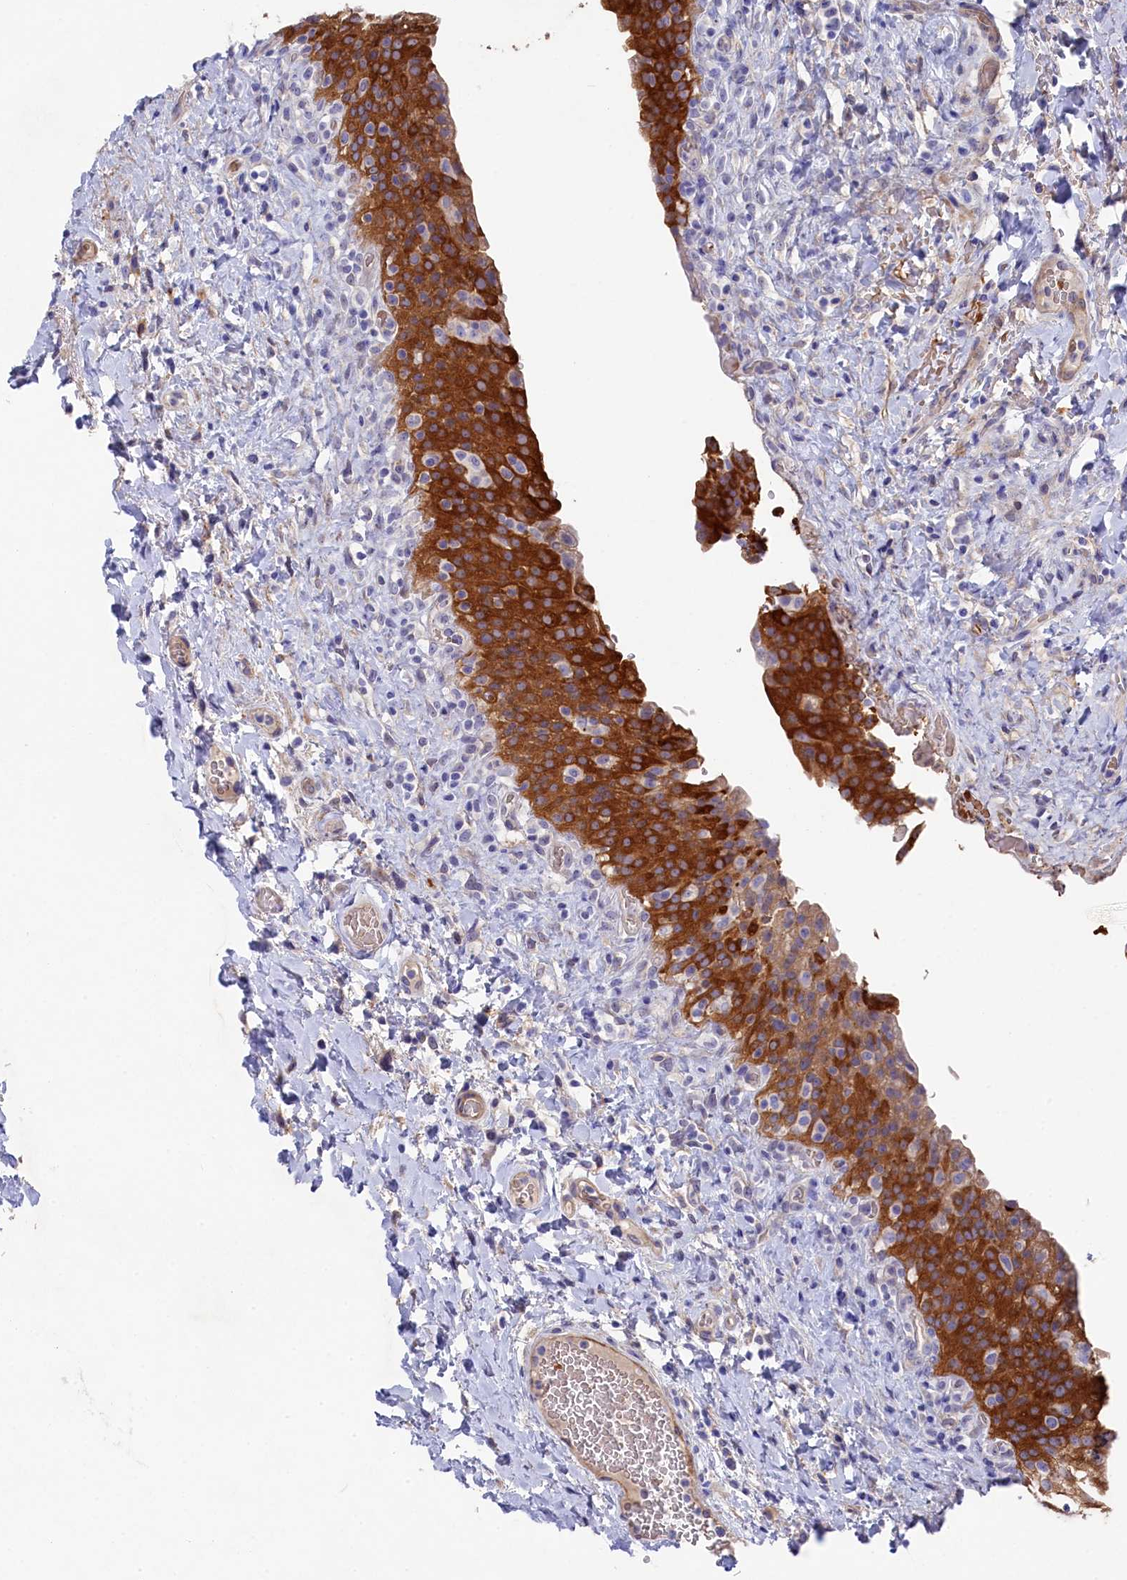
{"staining": {"intensity": "strong", "quantity": ">75%", "location": "cytoplasmic/membranous"}, "tissue": "urinary bladder", "cell_type": "Urothelial cells", "image_type": "normal", "snomed": [{"axis": "morphology", "description": "Normal tissue, NOS"}, {"axis": "morphology", "description": "Inflammation, NOS"}, {"axis": "topography", "description": "Urinary bladder"}], "caption": "Urinary bladder stained for a protein demonstrates strong cytoplasmic/membranous positivity in urothelial cells. The protein of interest is stained brown, and the nuclei are stained in blue (DAB IHC with brightfield microscopy, high magnification).", "gene": "LHFPL4", "patient": {"sex": "male", "age": 64}}